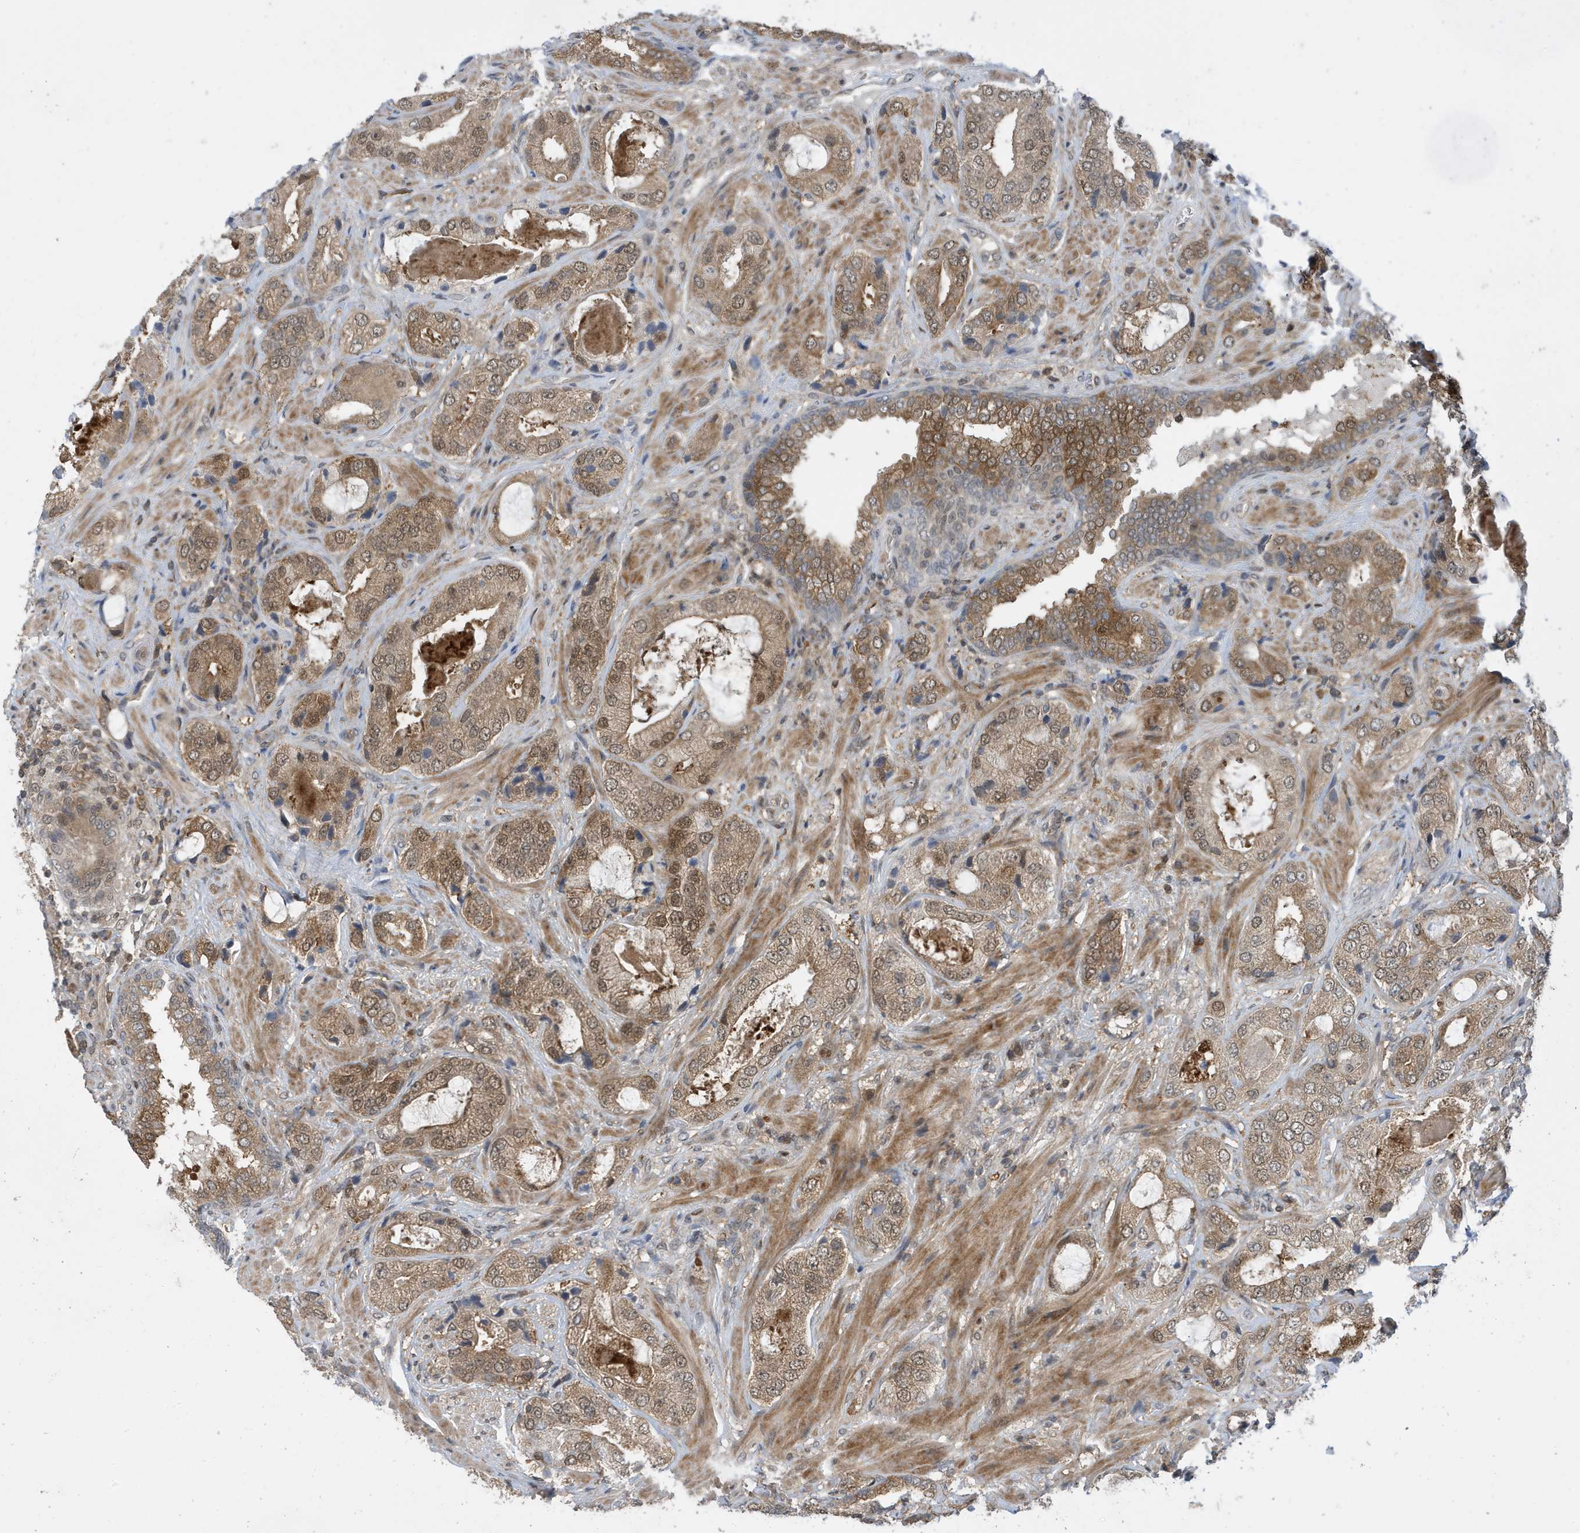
{"staining": {"intensity": "moderate", "quantity": ">75%", "location": "cytoplasmic/membranous,nuclear"}, "tissue": "prostate cancer", "cell_type": "Tumor cells", "image_type": "cancer", "snomed": [{"axis": "morphology", "description": "Normal tissue, NOS"}, {"axis": "morphology", "description": "Adenocarcinoma, High grade"}, {"axis": "topography", "description": "Prostate"}, {"axis": "topography", "description": "Peripheral nerve tissue"}], "caption": "Prostate cancer tissue exhibits moderate cytoplasmic/membranous and nuclear expression in approximately >75% of tumor cells, visualized by immunohistochemistry. (DAB IHC with brightfield microscopy, high magnification).", "gene": "UBQLN1", "patient": {"sex": "male", "age": 59}}